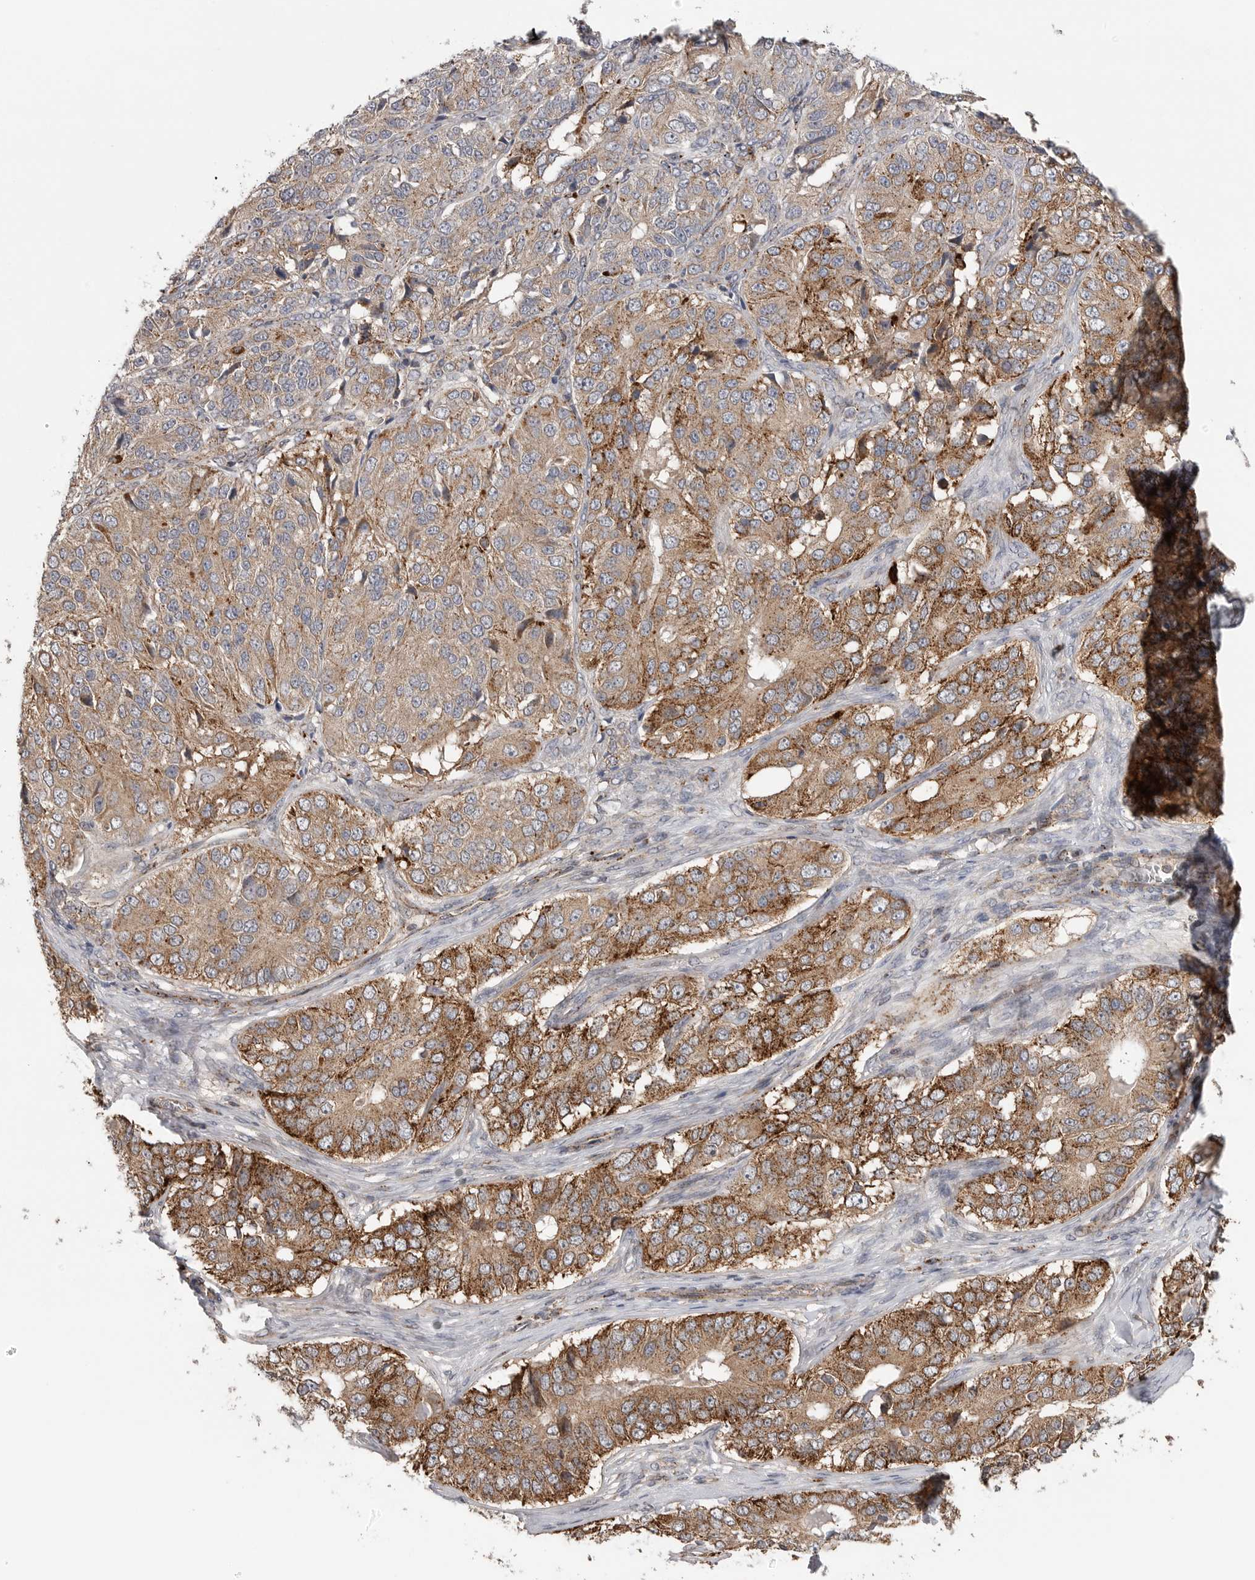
{"staining": {"intensity": "moderate", "quantity": ">75%", "location": "cytoplasmic/membranous"}, "tissue": "ovarian cancer", "cell_type": "Tumor cells", "image_type": "cancer", "snomed": [{"axis": "morphology", "description": "Carcinoma, endometroid"}, {"axis": "topography", "description": "Ovary"}], "caption": "IHC (DAB (3,3'-diaminobenzidine)) staining of human ovarian cancer reveals moderate cytoplasmic/membranous protein expression in approximately >75% of tumor cells.", "gene": "GALNS", "patient": {"sex": "female", "age": 51}}